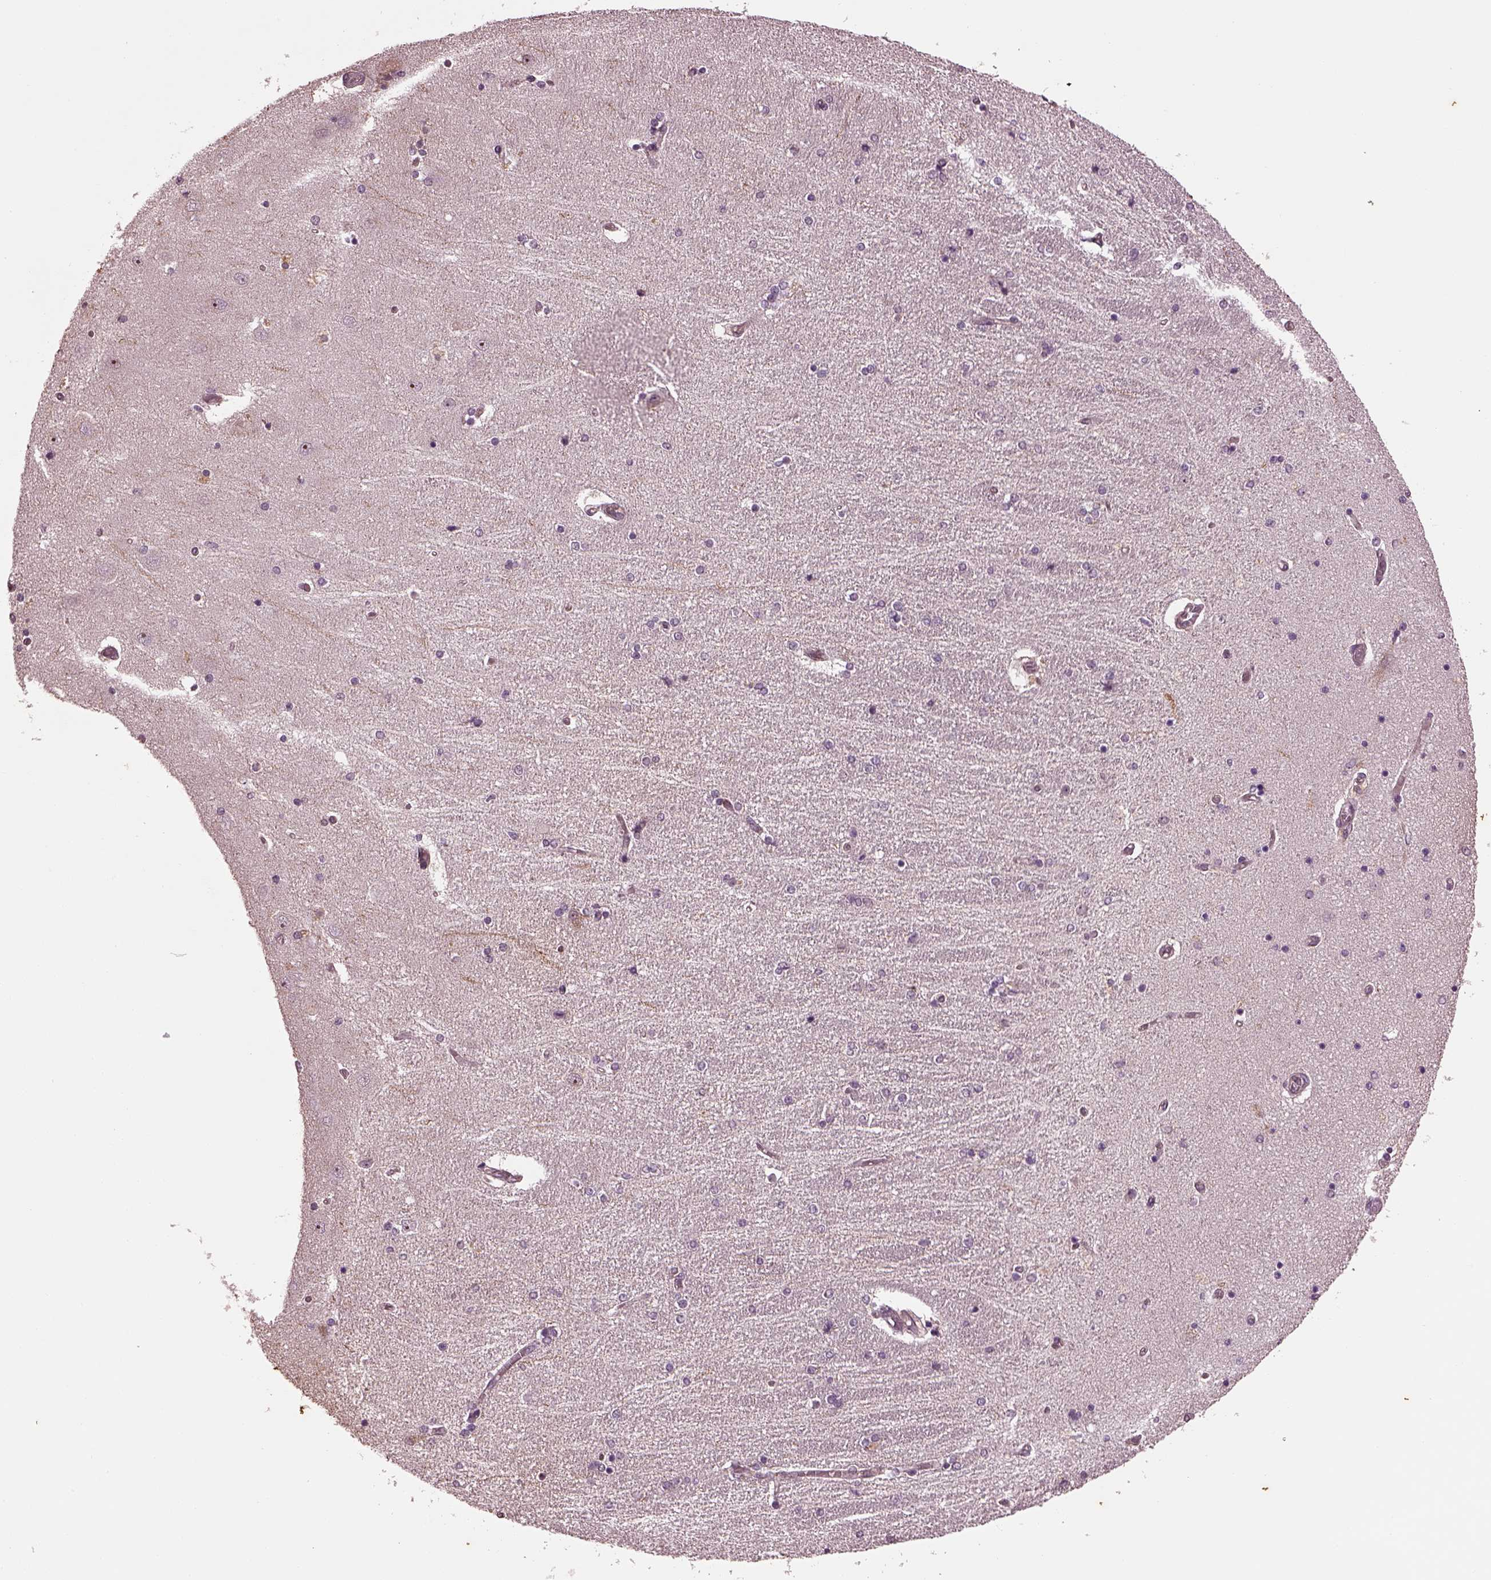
{"staining": {"intensity": "negative", "quantity": "none", "location": "none"}, "tissue": "hippocampus", "cell_type": "Glial cells", "image_type": "normal", "snomed": [{"axis": "morphology", "description": "Normal tissue, NOS"}, {"axis": "topography", "description": "Hippocampus"}], "caption": "DAB (3,3'-diaminobenzidine) immunohistochemical staining of benign hippocampus displays no significant expression in glial cells. (DAB (3,3'-diaminobenzidine) immunohistochemistry, high magnification).", "gene": "GNRH1", "patient": {"sex": "female", "age": 54}}